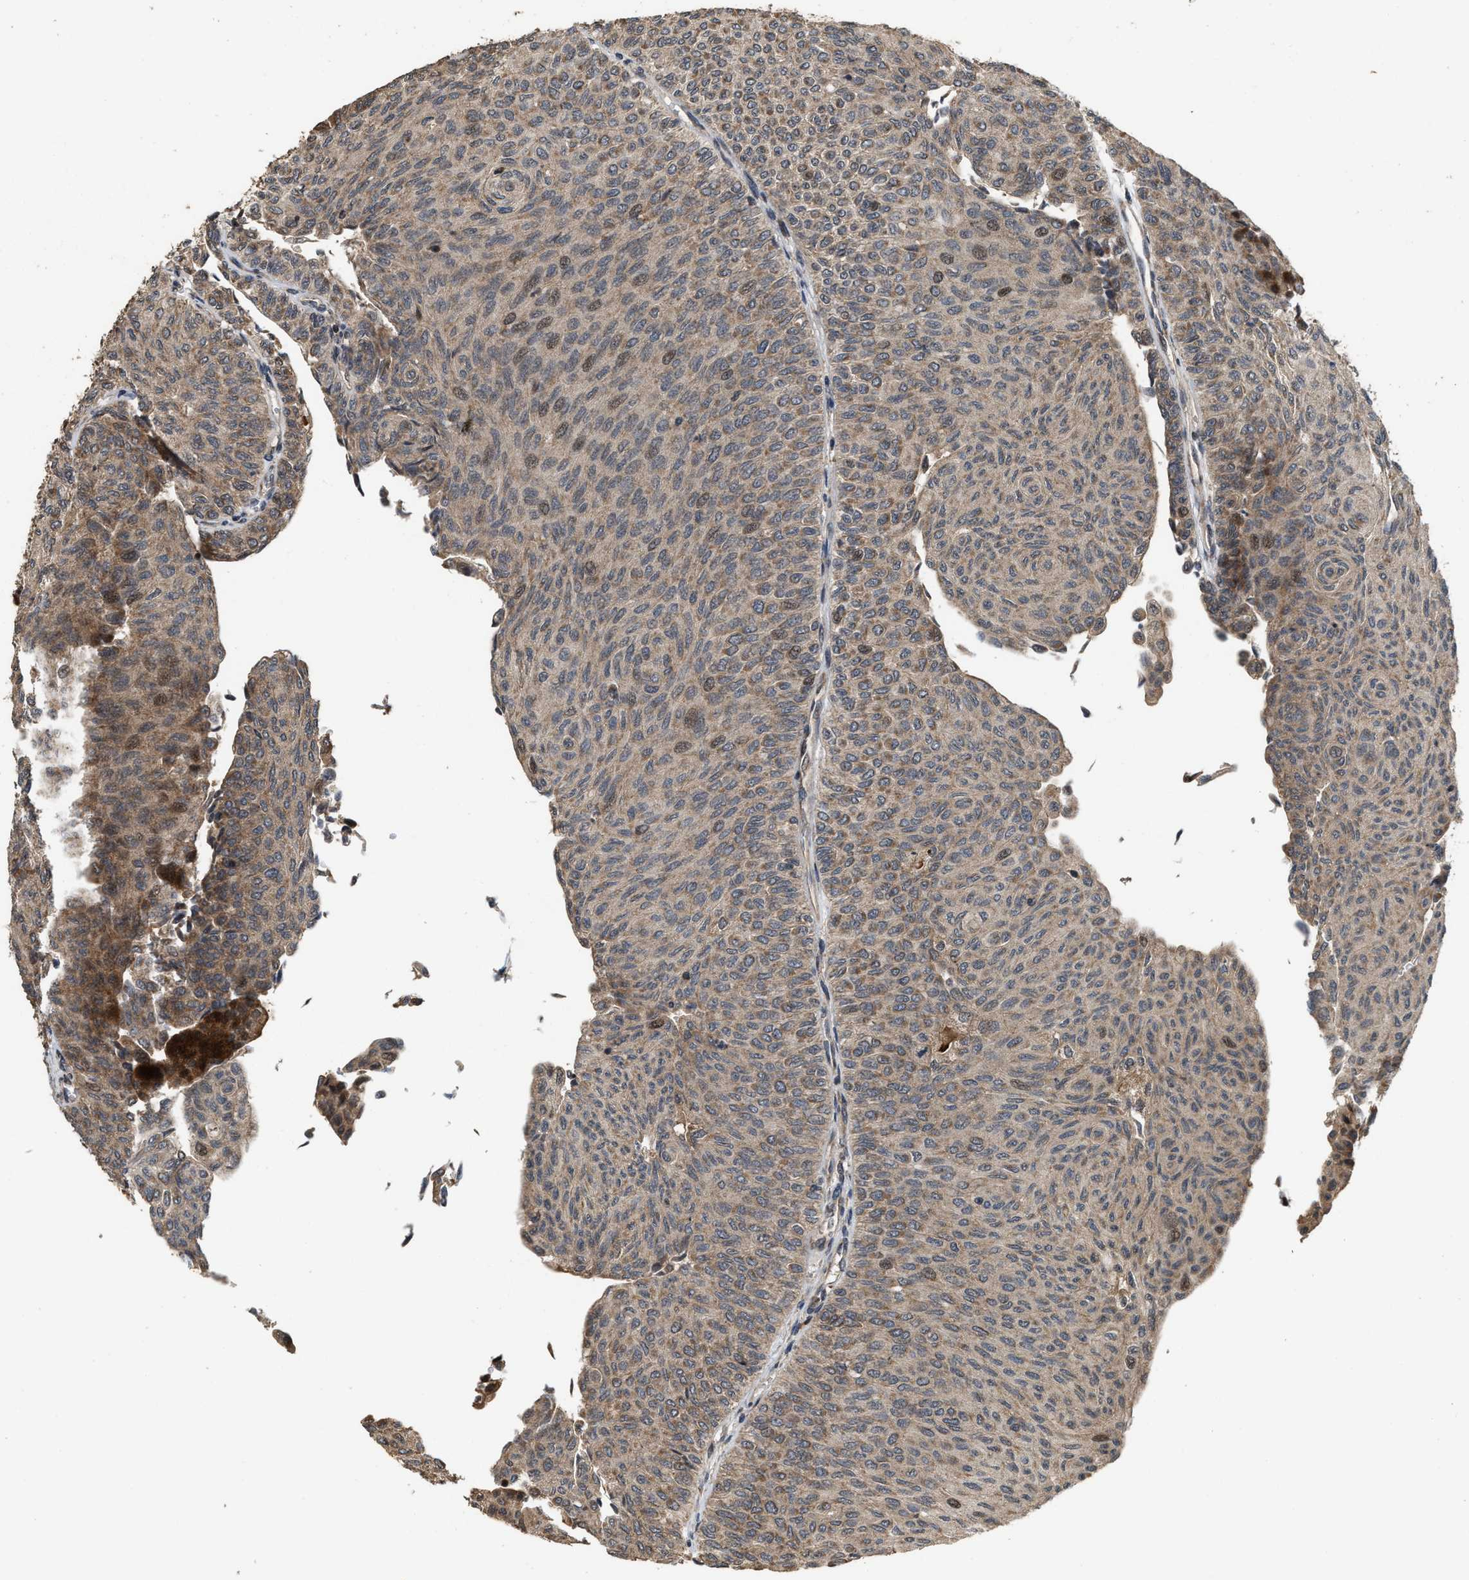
{"staining": {"intensity": "moderate", "quantity": "25%-75%", "location": "cytoplasmic/membranous,nuclear"}, "tissue": "urothelial cancer", "cell_type": "Tumor cells", "image_type": "cancer", "snomed": [{"axis": "morphology", "description": "Urothelial carcinoma, Low grade"}, {"axis": "topography", "description": "Urinary bladder"}], "caption": "This is an image of IHC staining of low-grade urothelial carcinoma, which shows moderate positivity in the cytoplasmic/membranous and nuclear of tumor cells.", "gene": "ELP2", "patient": {"sex": "male", "age": 78}}